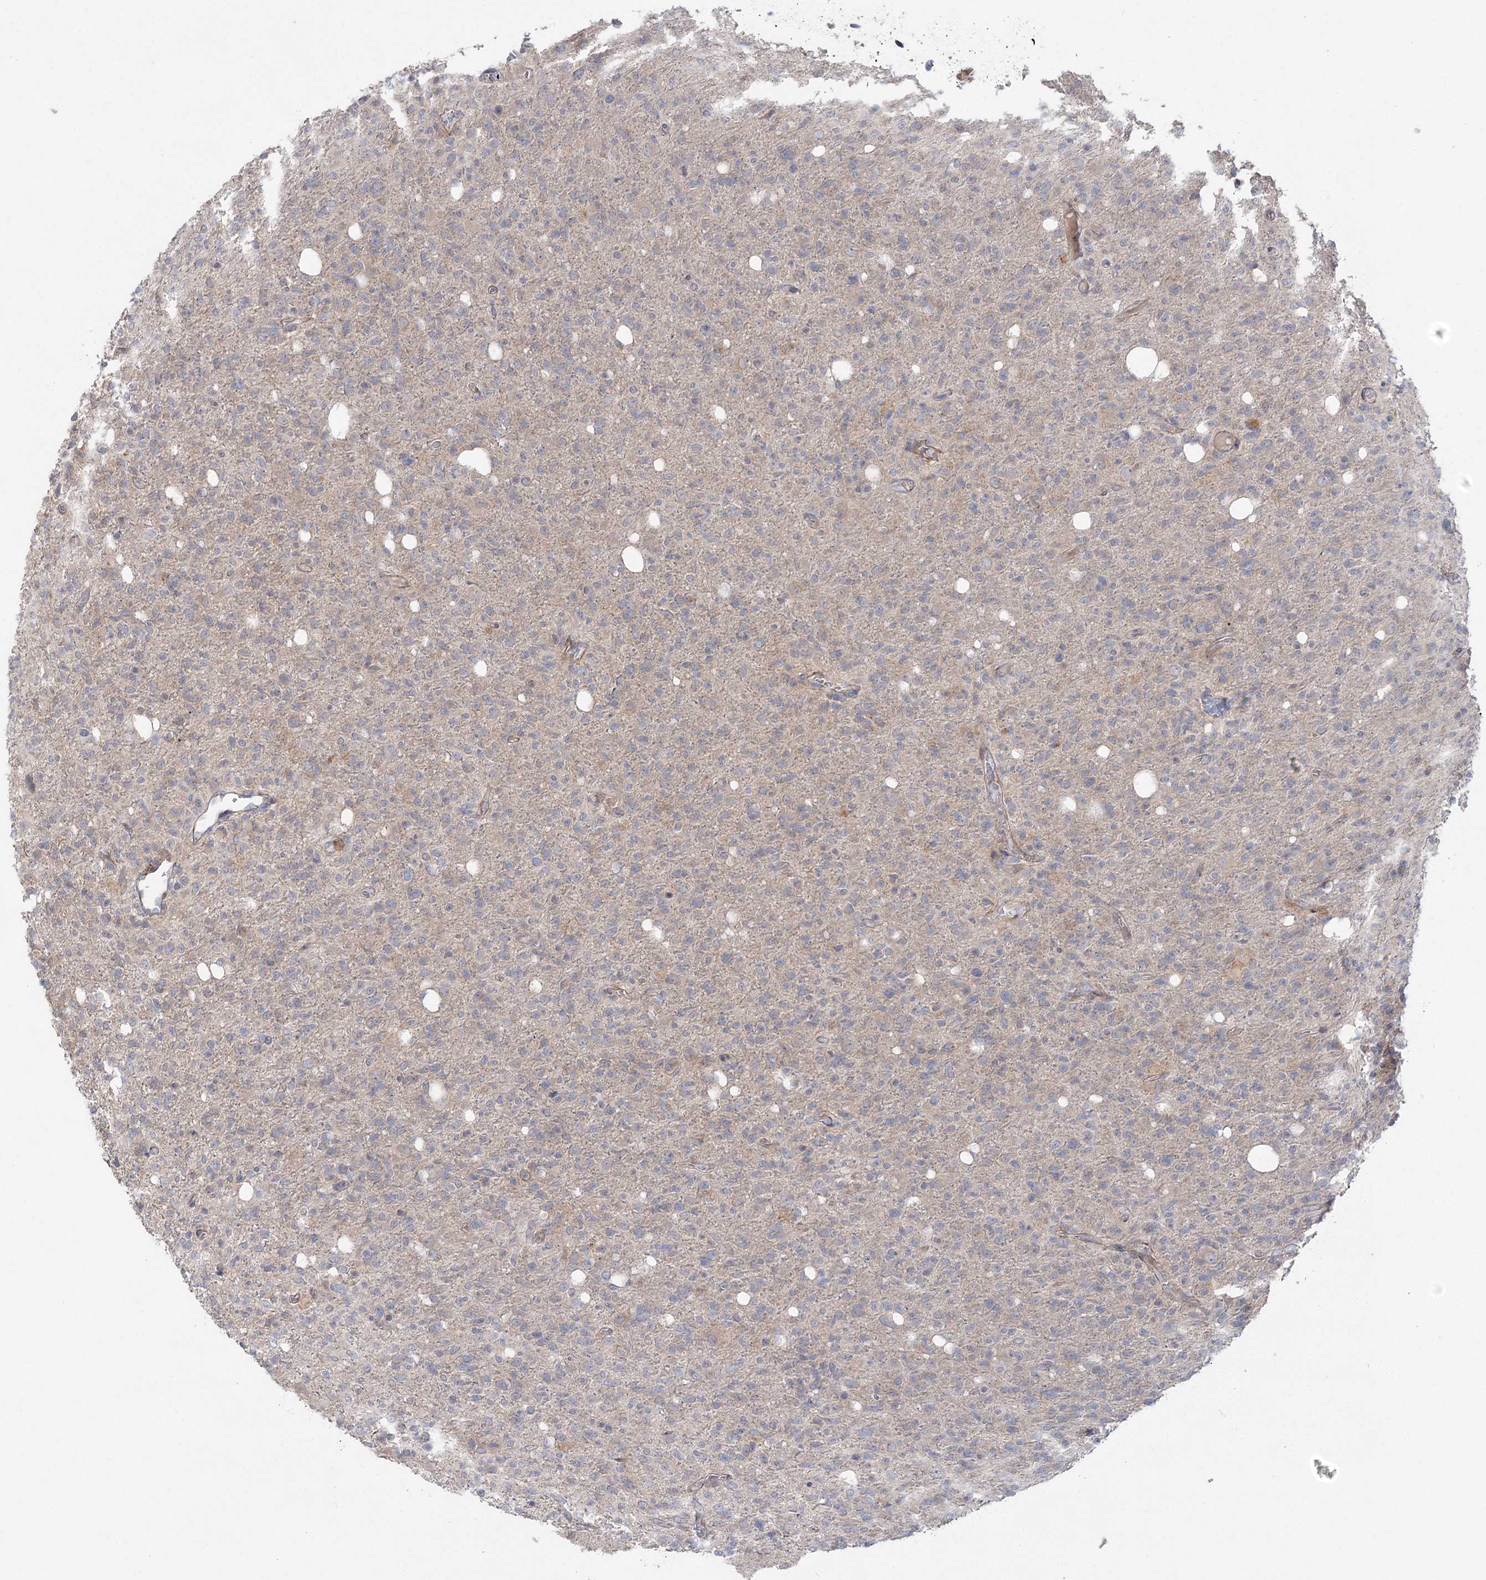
{"staining": {"intensity": "negative", "quantity": "none", "location": "none"}, "tissue": "glioma", "cell_type": "Tumor cells", "image_type": "cancer", "snomed": [{"axis": "morphology", "description": "Glioma, malignant, High grade"}, {"axis": "topography", "description": "Brain"}], "caption": "IHC of human malignant glioma (high-grade) displays no staining in tumor cells.", "gene": "SH3BP5L", "patient": {"sex": "female", "age": 57}}